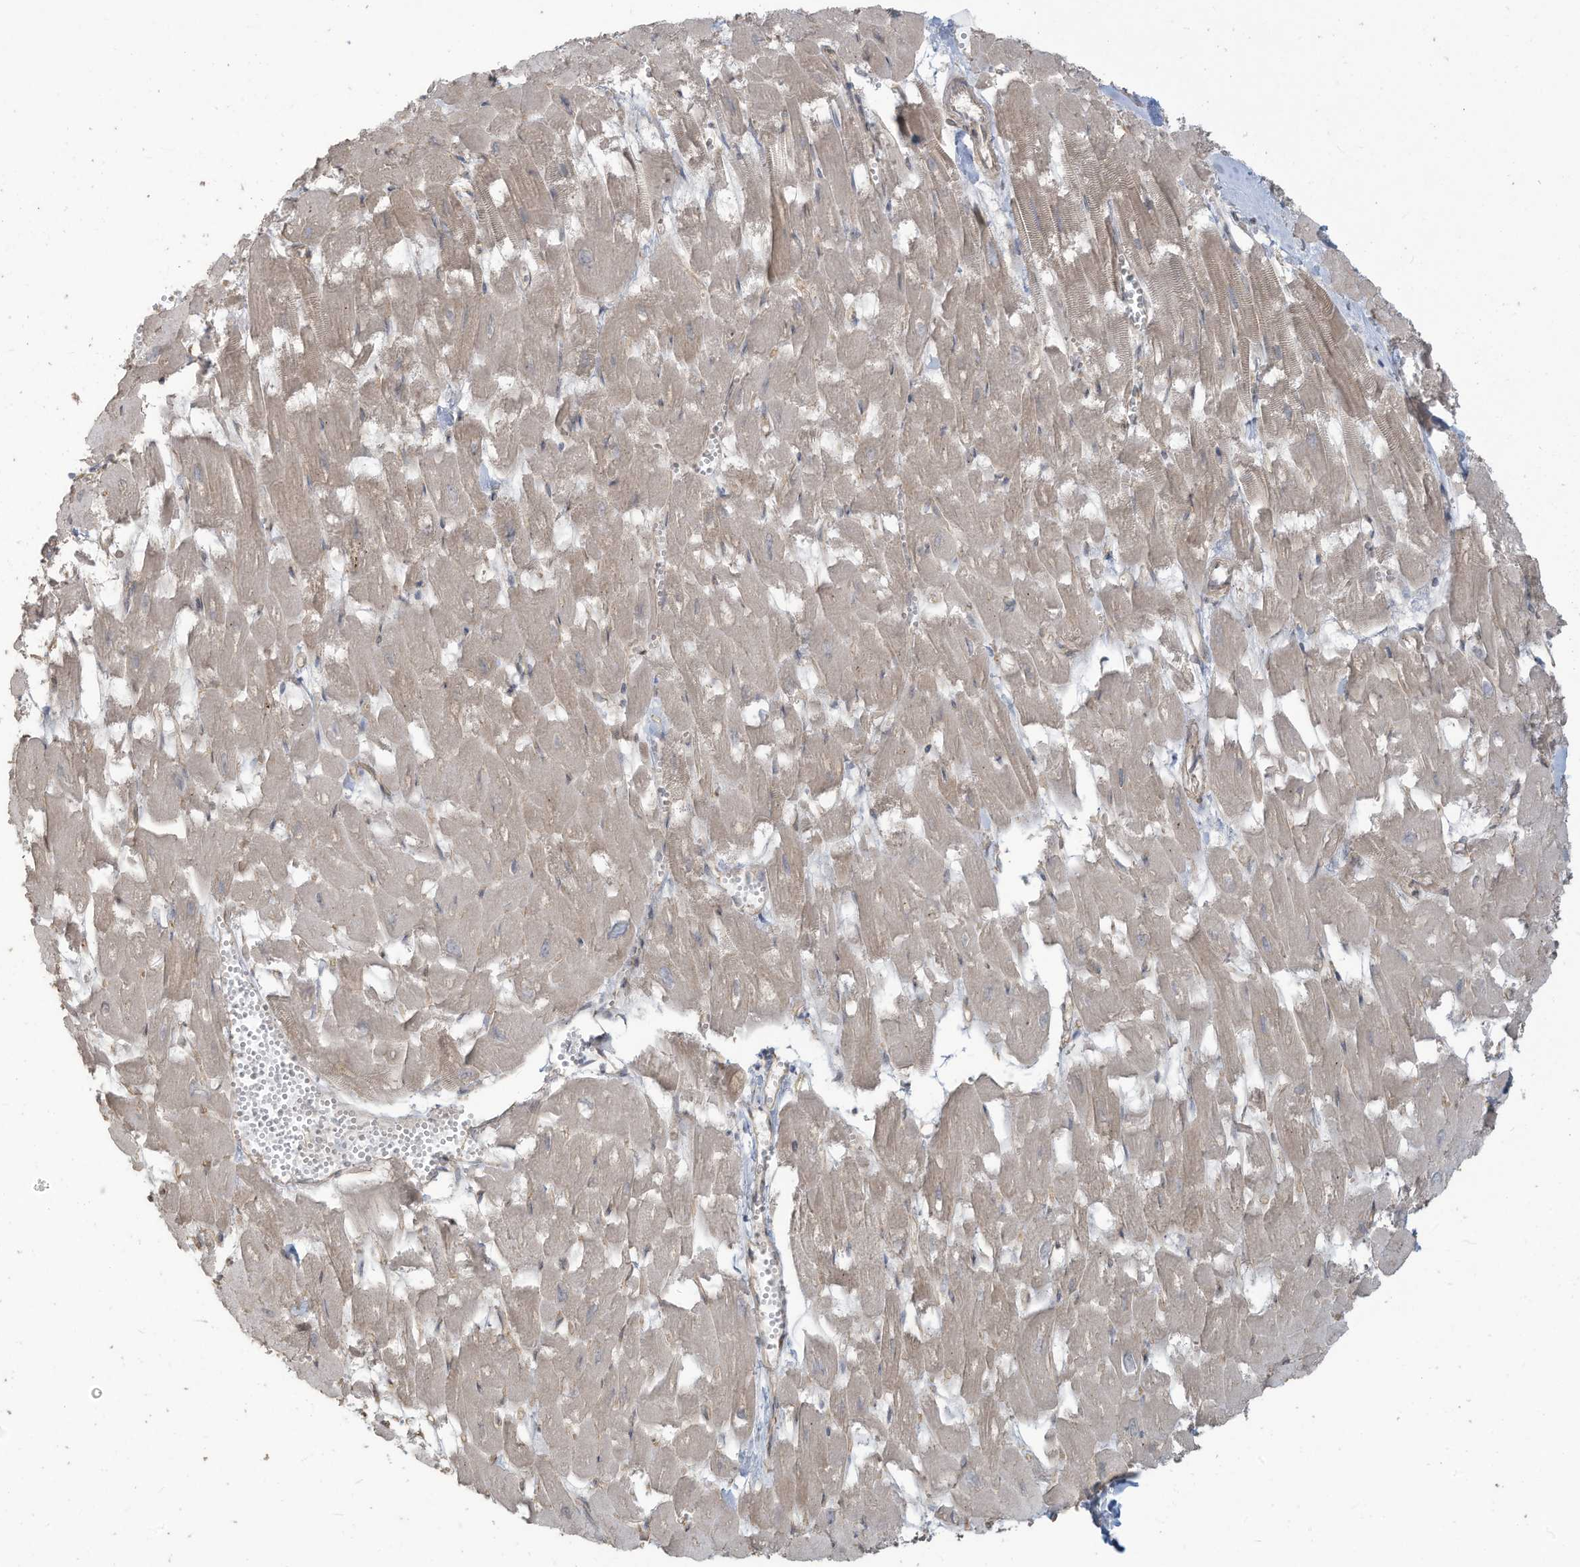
{"staining": {"intensity": "weak", "quantity": "25%-75%", "location": "cytoplasmic/membranous"}, "tissue": "heart muscle", "cell_type": "Cardiomyocytes", "image_type": "normal", "snomed": [{"axis": "morphology", "description": "Normal tissue, NOS"}, {"axis": "topography", "description": "Heart"}], "caption": "Heart muscle stained with a brown dye reveals weak cytoplasmic/membranous positive positivity in approximately 25%-75% of cardiomyocytes.", "gene": "MAGIX", "patient": {"sex": "male", "age": 54}}